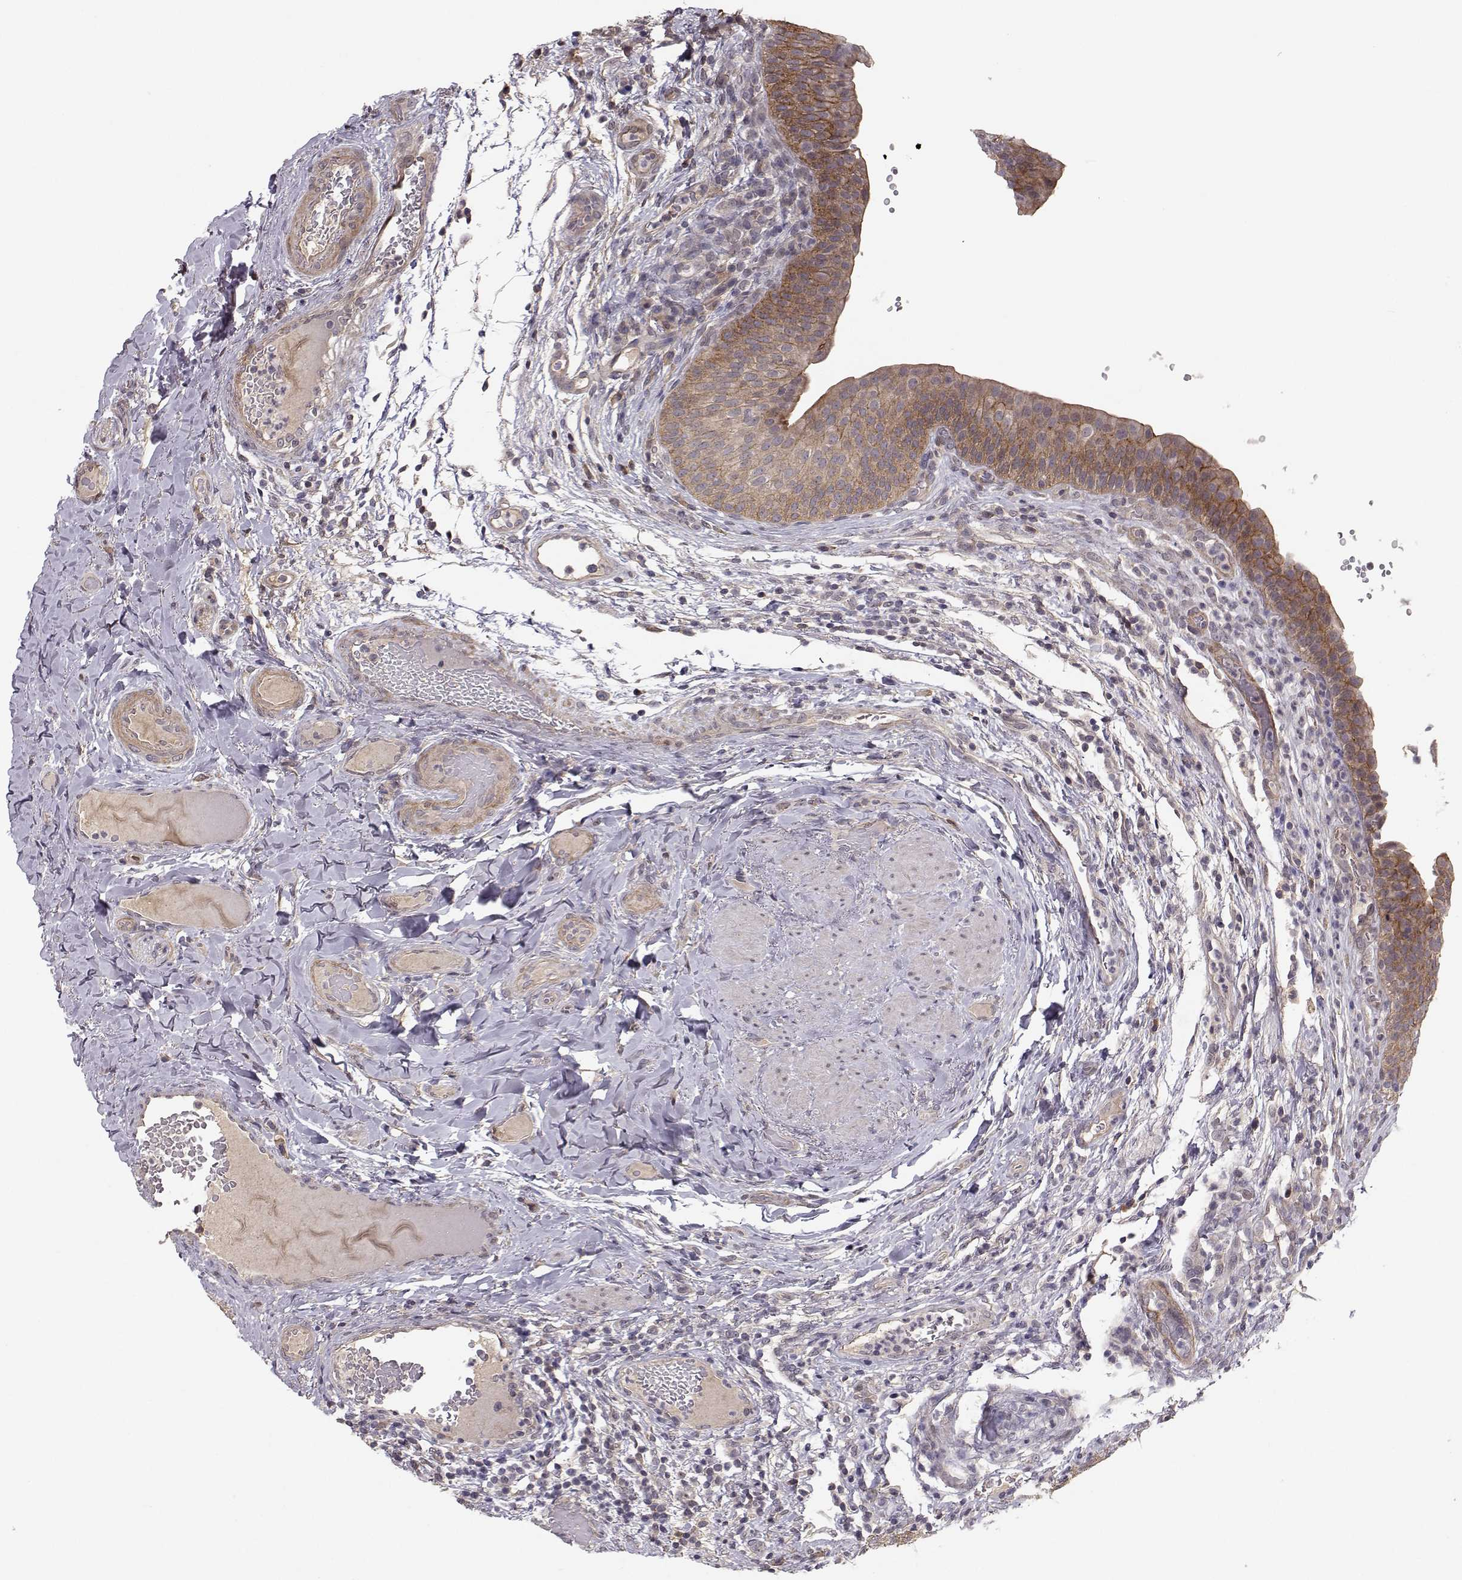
{"staining": {"intensity": "moderate", "quantity": "25%-75%", "location": "cytoplasmic/membranous"}, "tissue": "urinary bladder", "cell_type": "Urothelial cells", "image_type": "normal", "snomed": [{"axis": "morphology", "description": "Normal tissue, NOS"}, {"axis": "topography", "description": "Urinary bladder"}], "caption": "Moderate cytoplasmic/membranous protein expression is present in approximately 25%-75% of urothelial cells in urinary bladder.", "gene": "PLEKHG3", "patient": {"sex": "male", "age": 66}}